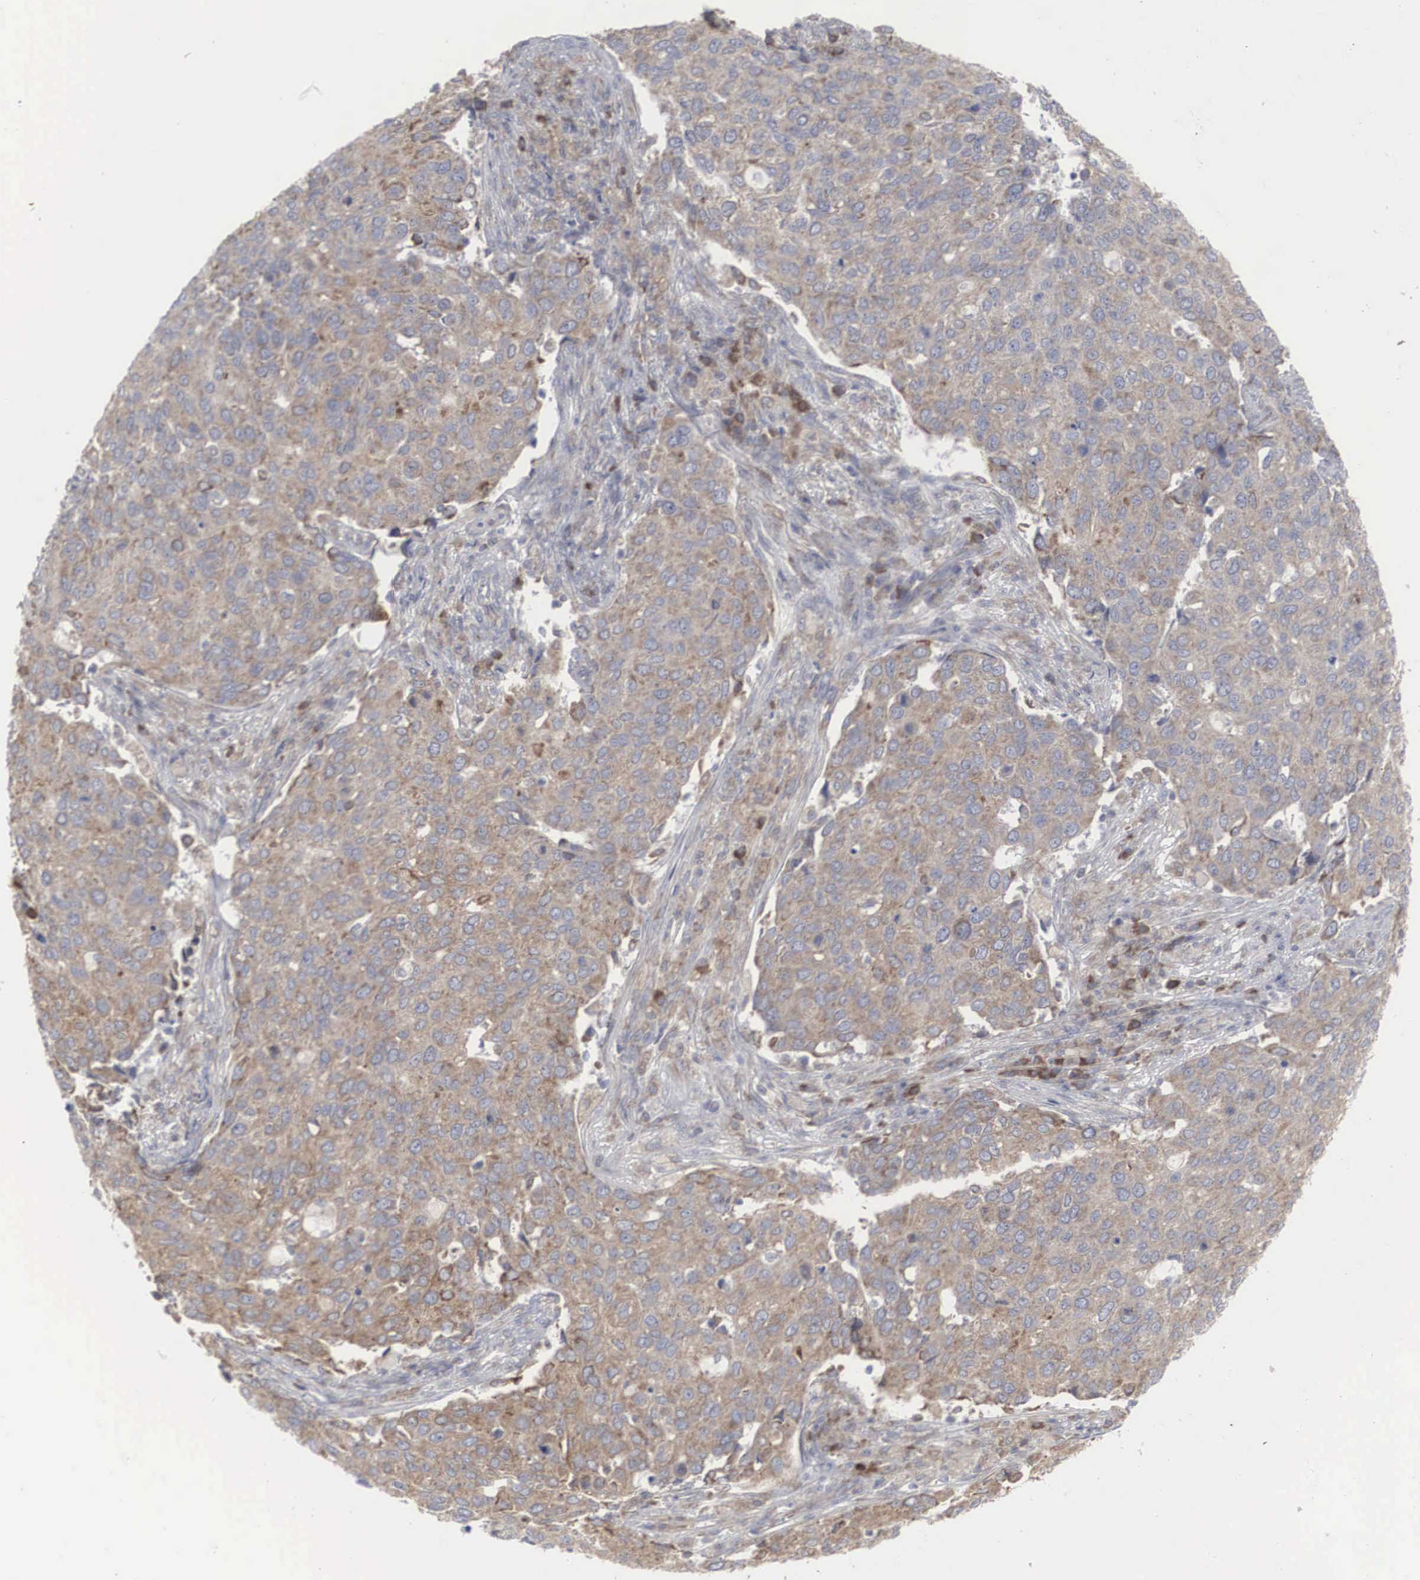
{"staining": {"intensity": "moderate", "quantity": "25%-75%", "location": "cytoplasmic/membranous"}, "tissue": "cervical cancer", "cell_type": "Tumor cells", "image_type": "cancer", "snomed": [{"axis": "morphology", "description": "Squamous cell carcinoma, NOS"}, {"axis": "topography", "description": "Cervix"}], "caption": "Immunohistochemical staining of human cervical squamous cell carcinoma exhibits medium levels of moderate cytoplasmic/membranous protein expression in about 25%-75% of tumor cells.", "gene": "MIA2", "patient": {"sex": "female", "age": 54}}